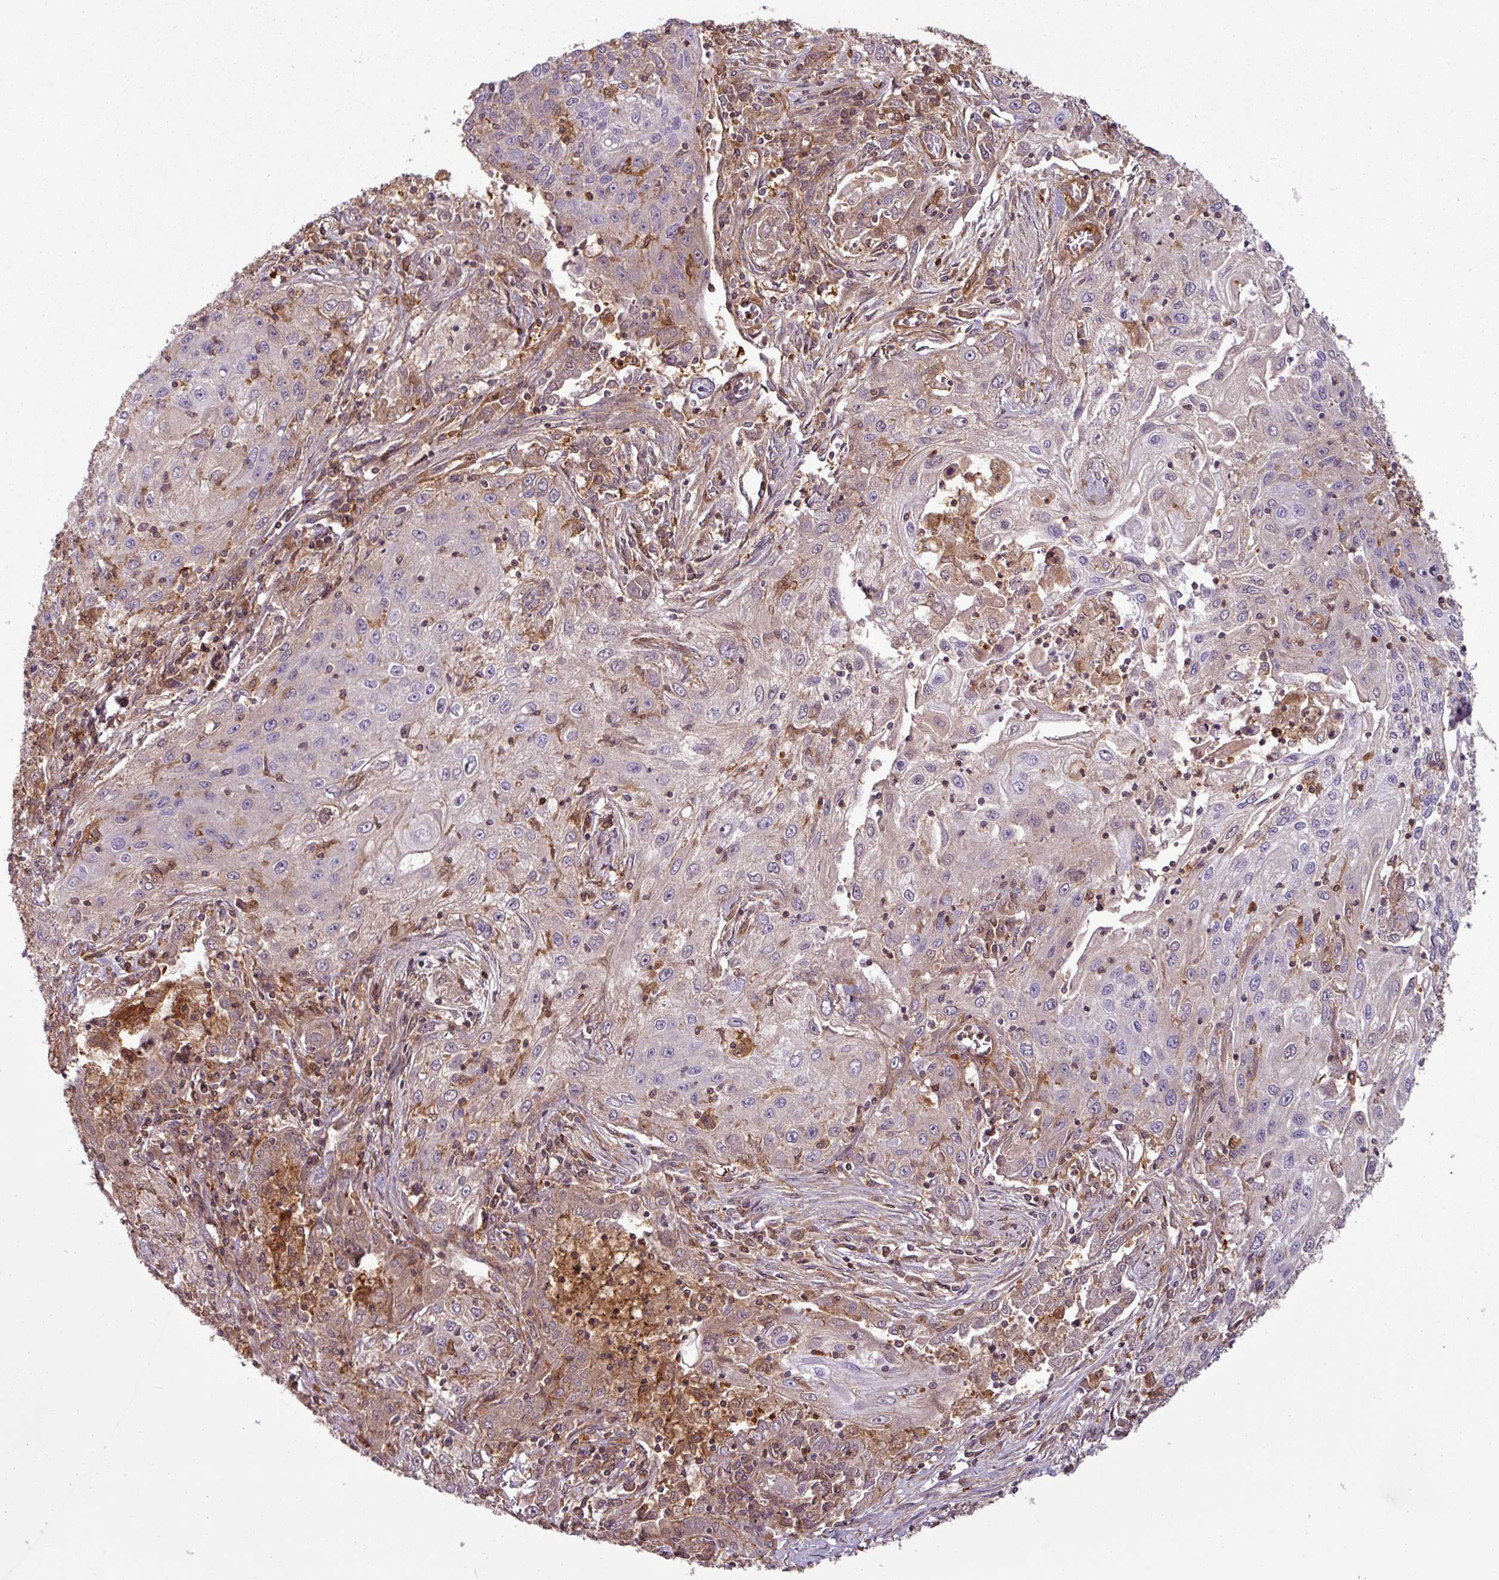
{"staining": {"intensity": "negative", "quantity": "none", "location": "none"}, "tissue": "lung cancer", "cell_type": "Tumor cells", "image_type": "cancer", "snomed": [{"axis": "morphology", "description": "Squamous cell carcinoma, NOS"}, {"axis": "topography", "description": "Lung"}], "caption": "Tumor cells are negative for protein expression in human lung cancer (squamous cell carcinoma).", "gene": "SH3BGRL", "patient": {"sex": "female", "age": 69}}